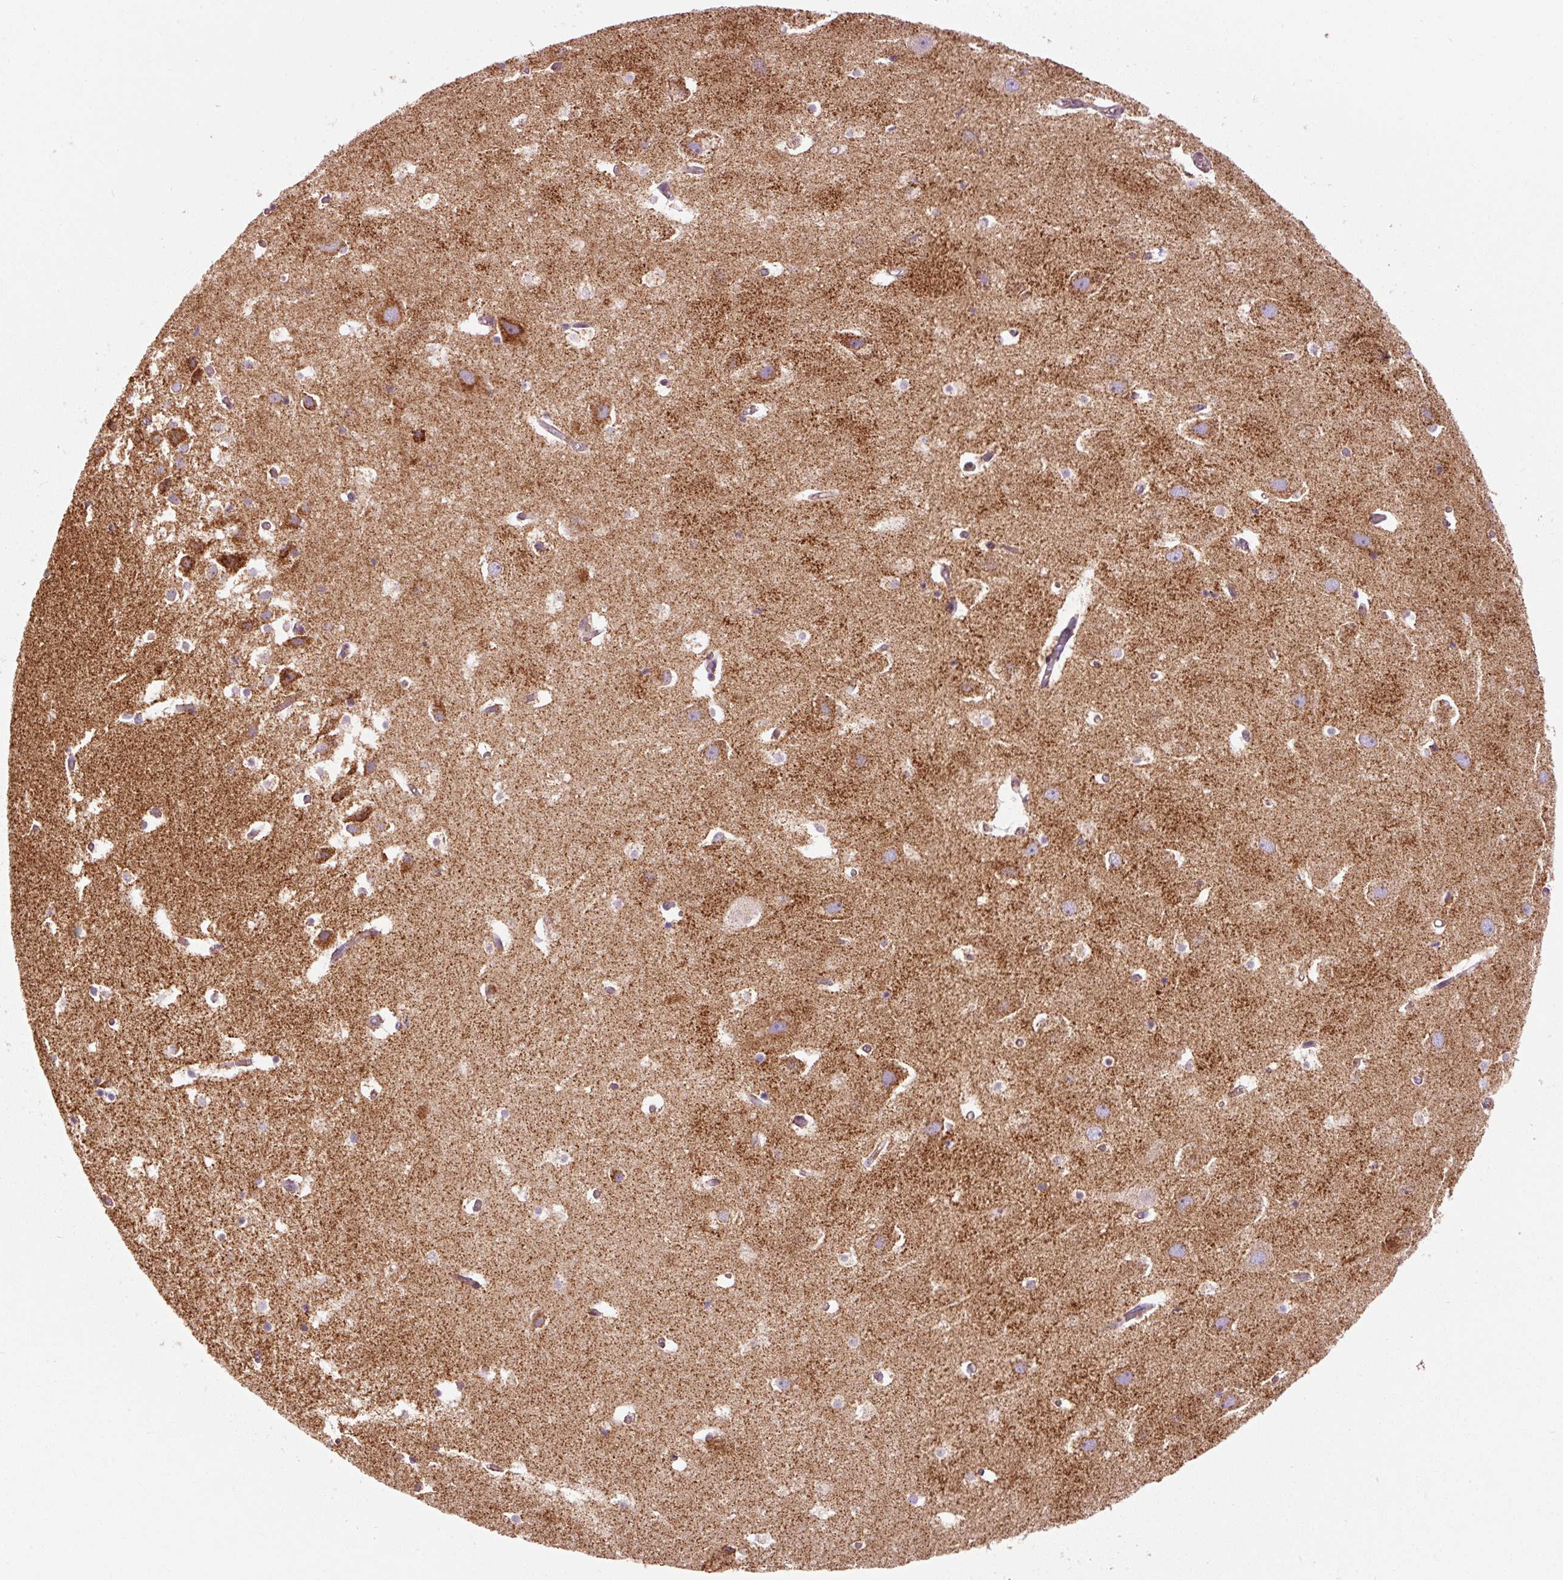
{"staining": {"intensity": "moderate", "quantity": "25%-75%", "location": "cytoplasmic/membranous"}, "tissue": "hippocampus", "cell_type": "Glial cells", "image_type": "normal", "snomed": [{"axis": "morphology", "description": "Normal tissue, NOS"}, {"axis": "topography", "description": "Hippocampus"}], "caption": "High-power microscopy captured an immunohistochemistry micrograph of normal hippocampus, revealing moderate cytoplasmic/membranous expression in about 25%-75% of glial cells.", "gene": "NDUFB4", "patient": {"sex": "female", "age": 52}}